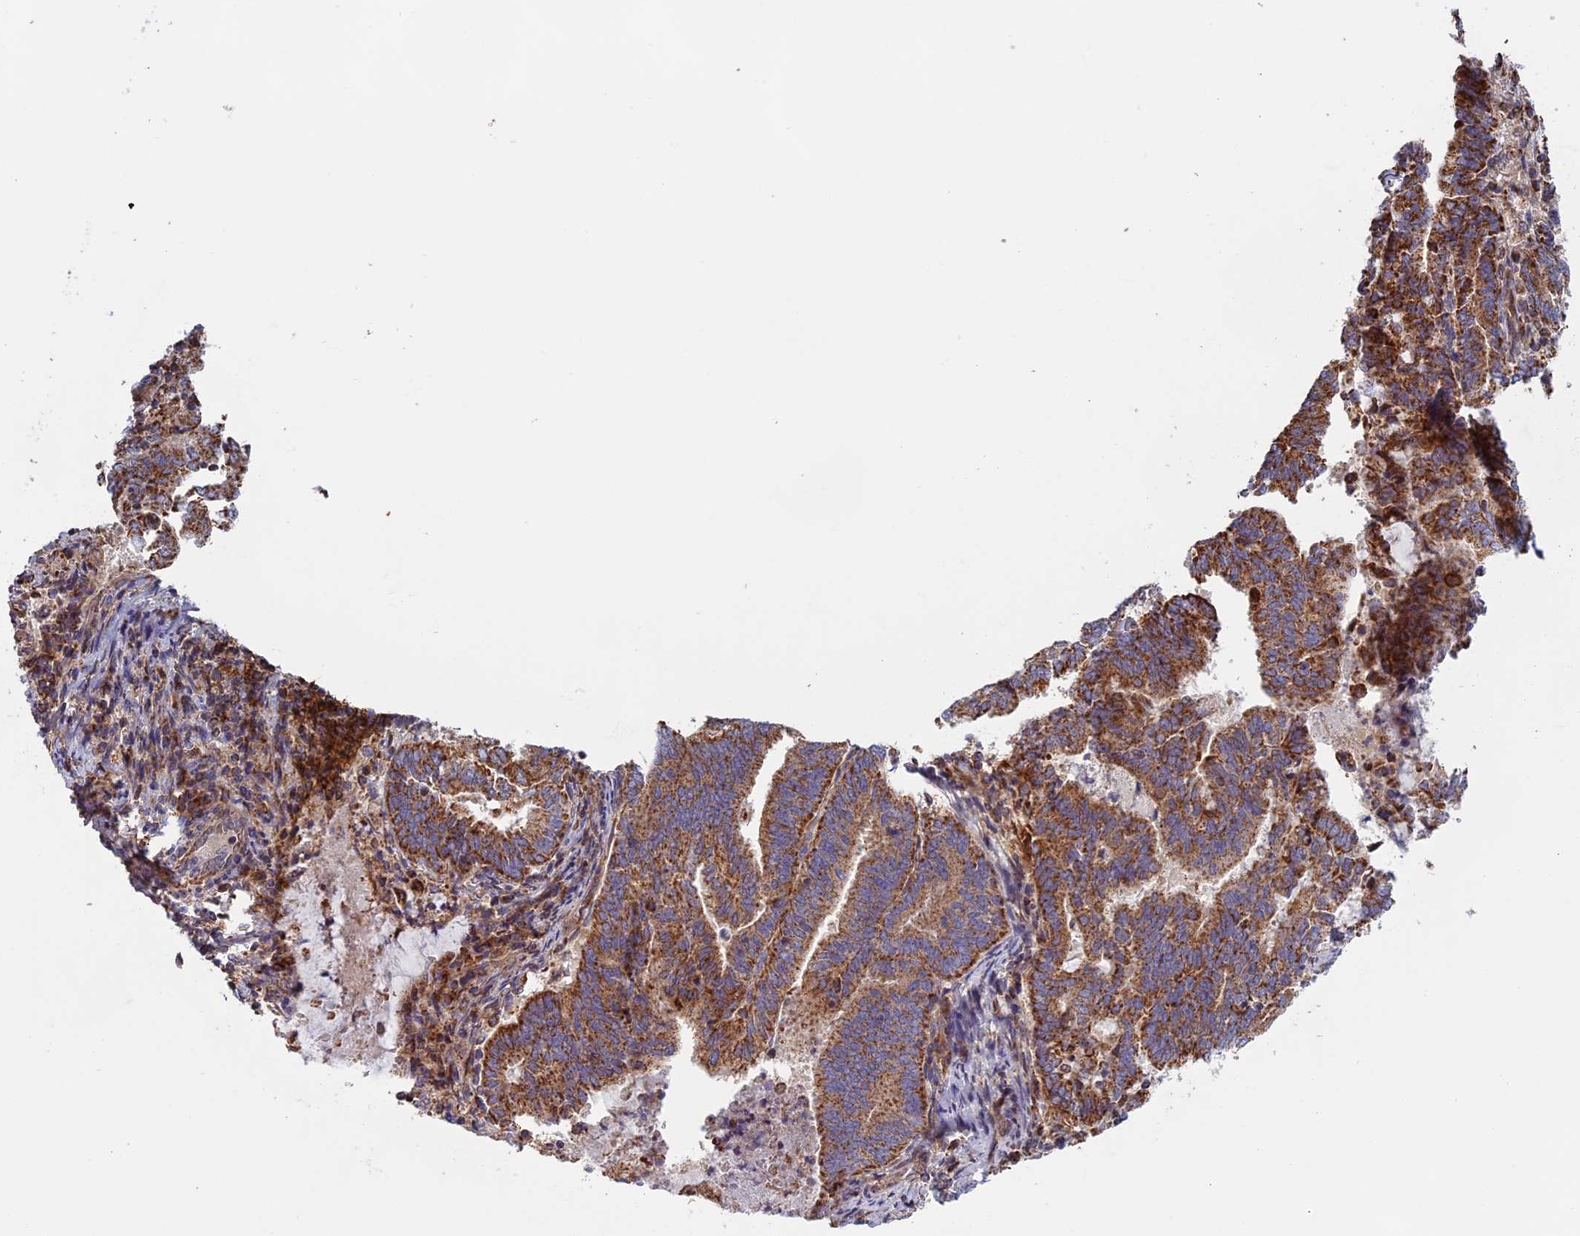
{"staining": {"intensity": "moderate", "quantity": ">75%", "location": "cytoplasmic/membranous"}, "tissue": "endometrial cancer", "cell_type": "Tumor cells", "image_type": "cancer", "snomed": [{"axis": "morphology", "description": "Adenocarcinoma, NOS"}, {"axis": "topography", "description": "Endometrium"}], "caption": "Protein staining exhibits moderate cytoplasmic/membranous staining in approximately >75% of tumor cells in endometrial adenocarcinoma.", "gene": "EDAR", "patient": {"sex": "female", "age": 80}}